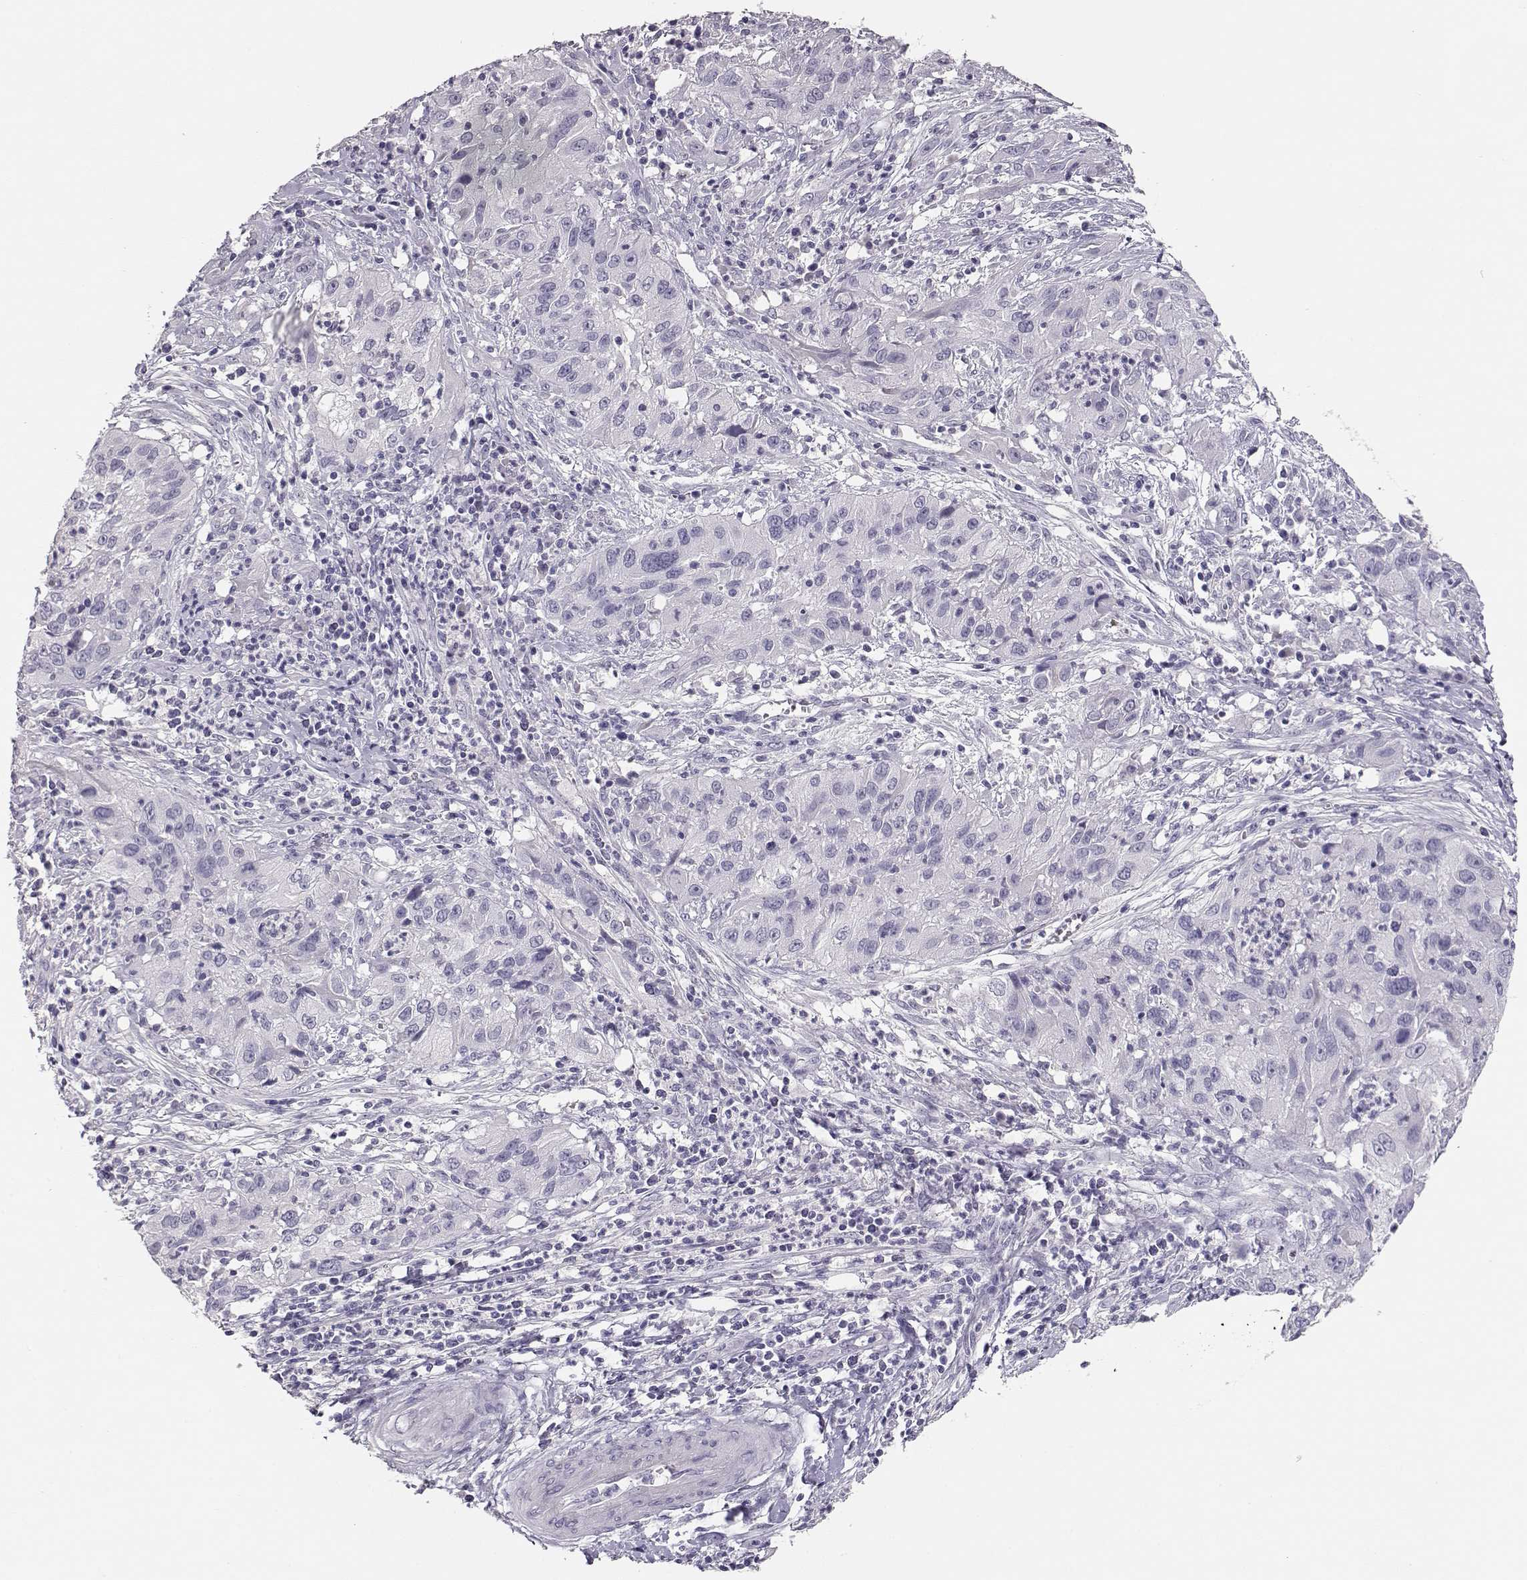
{"staining": {"intensity": "negative", "quantity": "none", "location": "none"}, "tissue": "cervical cancer", "cell_type": "Tumor cells", "image_type": "cancer", "snomed": [{"axis": "morphology", "description": "Squamous cell carcinoma, NOS"}, {"axis": "topography", "description": "Cervix"}], "caption": "Immunohistochemistry (IHC) micrograph of neoplastic tissue: human cervical cancer stained with DAB displays no significant protein positivity in tumor cells.", "gene": "MAGEC1", "patient": {"sex": "female", "age": 32}}